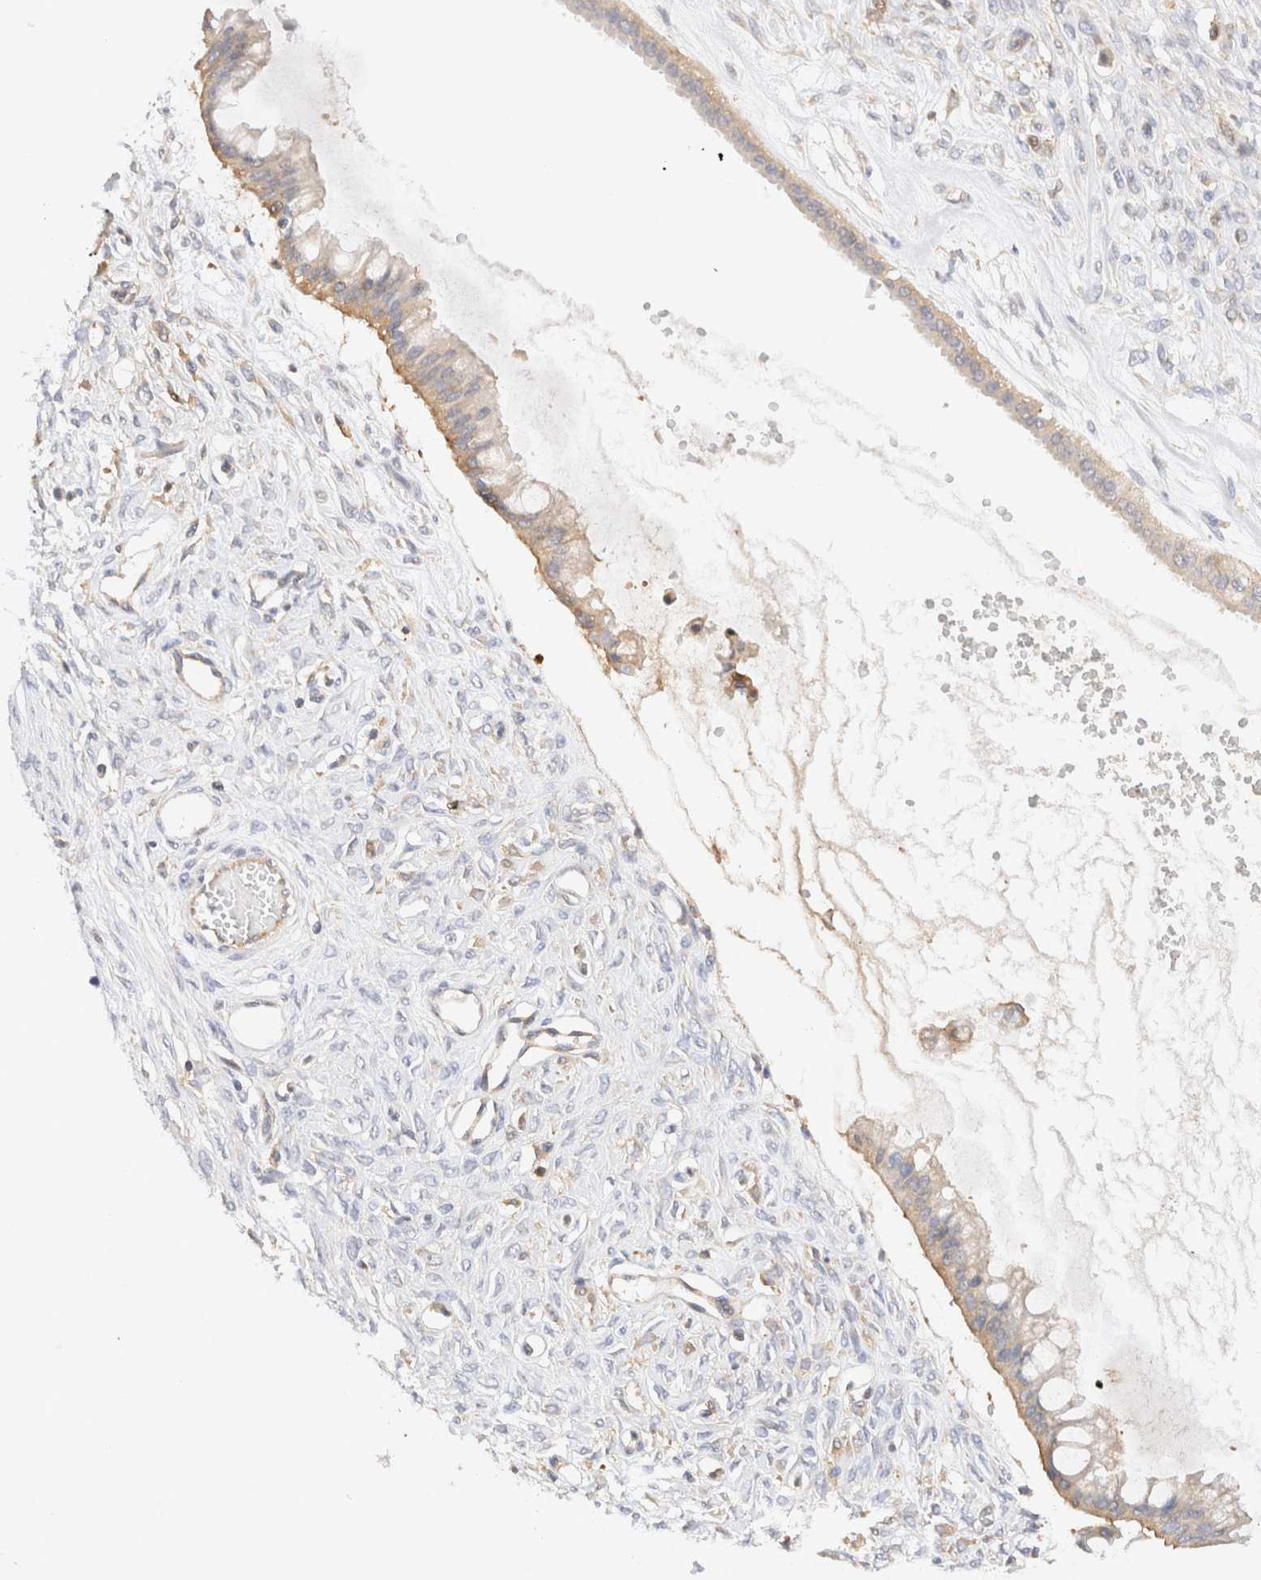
{"staining": {"intensity": "weak", "quantity": "25%-75%", "location": "cytoplasmic/membranous"}, "tissue": "ovarian cancer", "cell_type": "Tumor cells", "image_type": "cancer", "snomed": [{"axis": "morphology", "description": "Cystadenocarcinoma, mucinous, NOS"}, {"axis": "topography", "description": "Ovary"}], "caption": "Weak cytoplasmic/membranous protein positivity is present in about 25%-75% of tumor cells in mucinous cystadenocarcinoma (ovarian).", "gene": "RABEP1", "patient": {"sex": "female", "age": 73}}